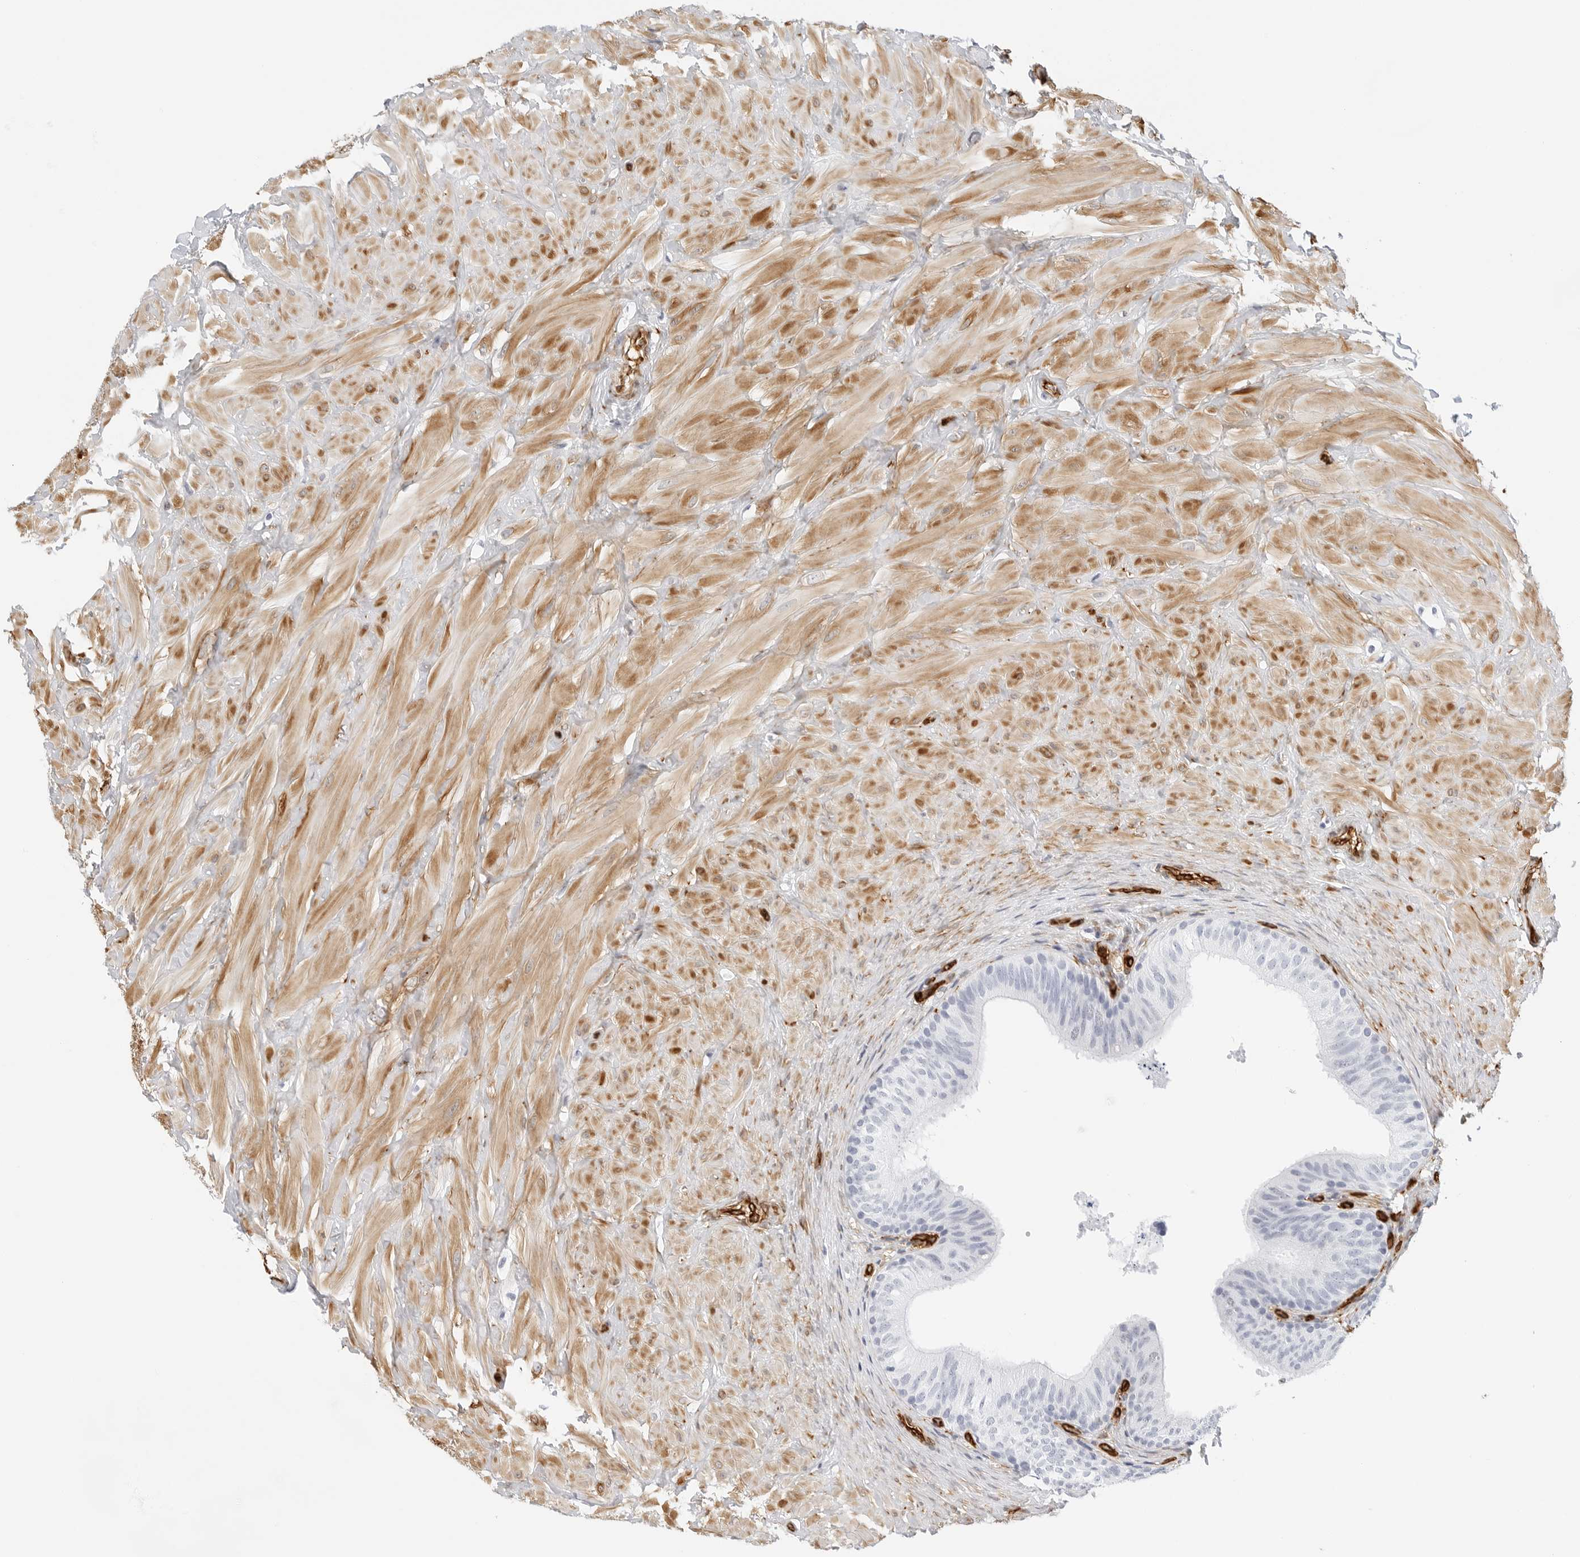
{"staining": {"intensity": "negative", "quantity": "none", "location": "none"}, "tissue": "epididymis", "cell_type": "Glandular cells", "image_type": "normal", "snomed": [{"axis": "morphology", "description": "Normal tissue, NOS"}, {"axis": "topography", "description": "Soft tissue"}, {"axis": "topography", "description": "Epididymis"}], "caption": "An image of epididymis stained for a protein reveals no brown staining in glandular cells. (Stains: DAB IHC with hematoxylin counter stain, Microscopy: brightfield microscopy at high magnification).", "gene": "NES", "patient": {"sex": "male", "age": 26}}